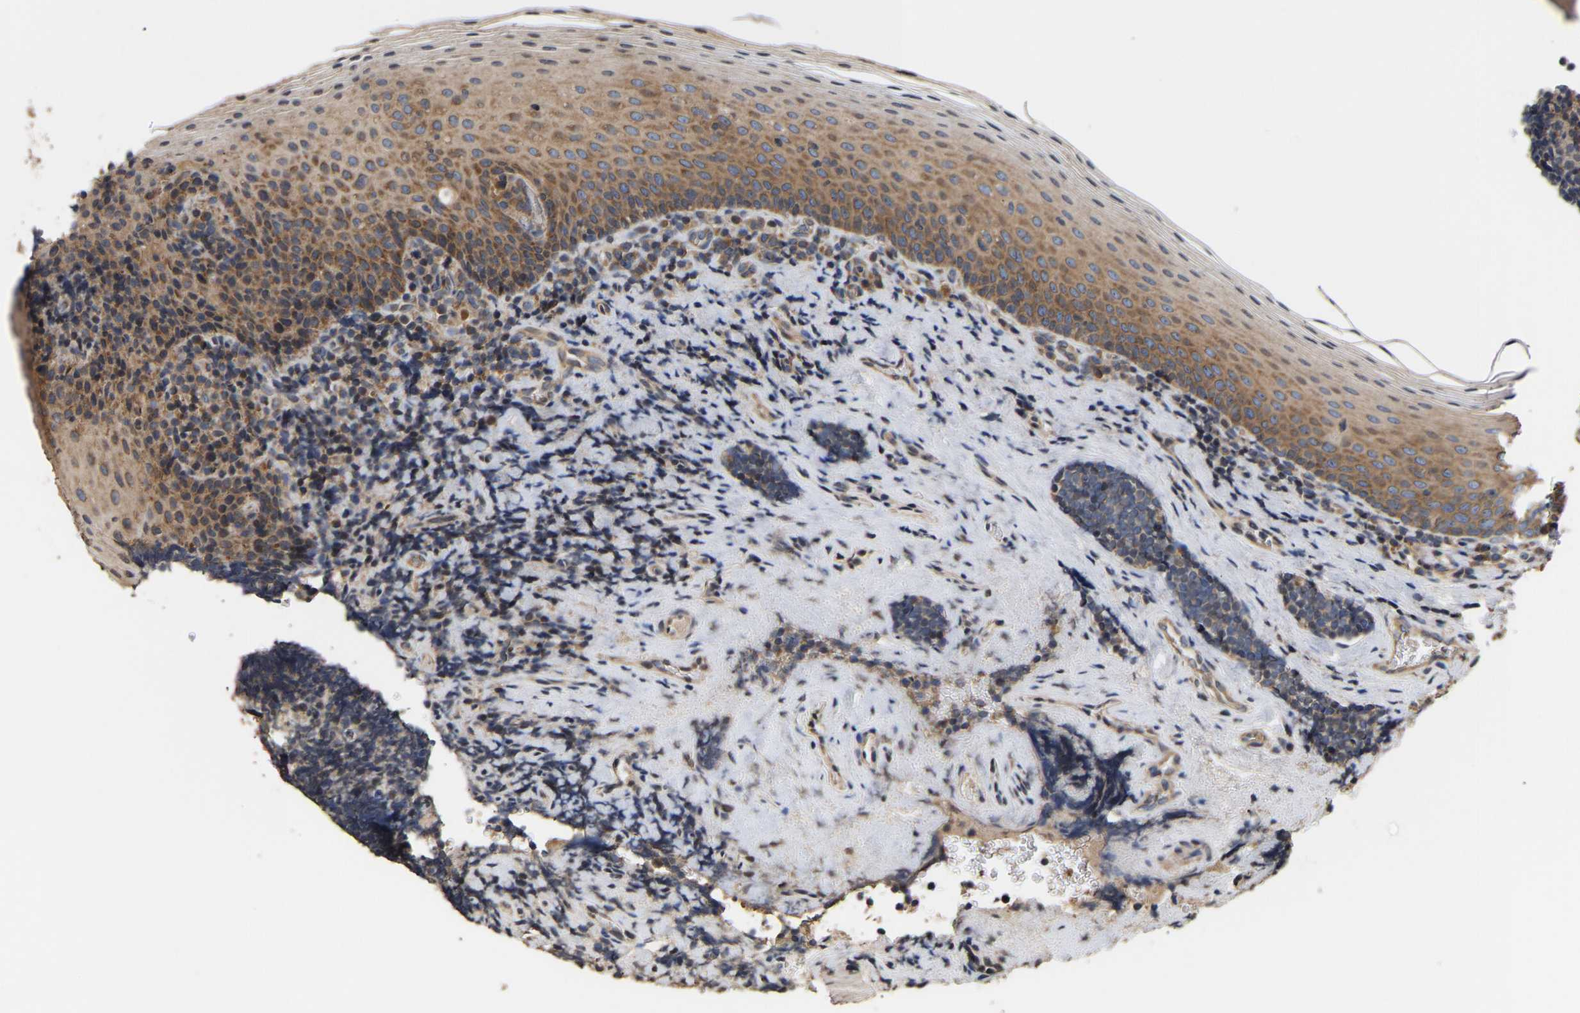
{"staining": {"intensity": "moderate", "quantity": ">75%", "location": "cytoplasmic/membranous"}, "tissue": "tonsil", "cell_type": "Germinal center cells", "image_type": "normal", "snomed": [{"axis": "morphology", "description": "Normal tissue, NOS"}, {"axis": "morphology", "description": "Inflammation, NOS"}, {"axis": "topography", "description": "Tonsil"}], "caption": "High-magnification brightfield microscopy of benign tonsil stained with DAB (brown) and counterstained with hematoxylin (blue). germinal center cells exhibit moderate cytoplasmic/membranous expression is appreciated in about>75% of cells.", "gene": "AIMP2", "patient": {"sex": "female", "age": 31}}